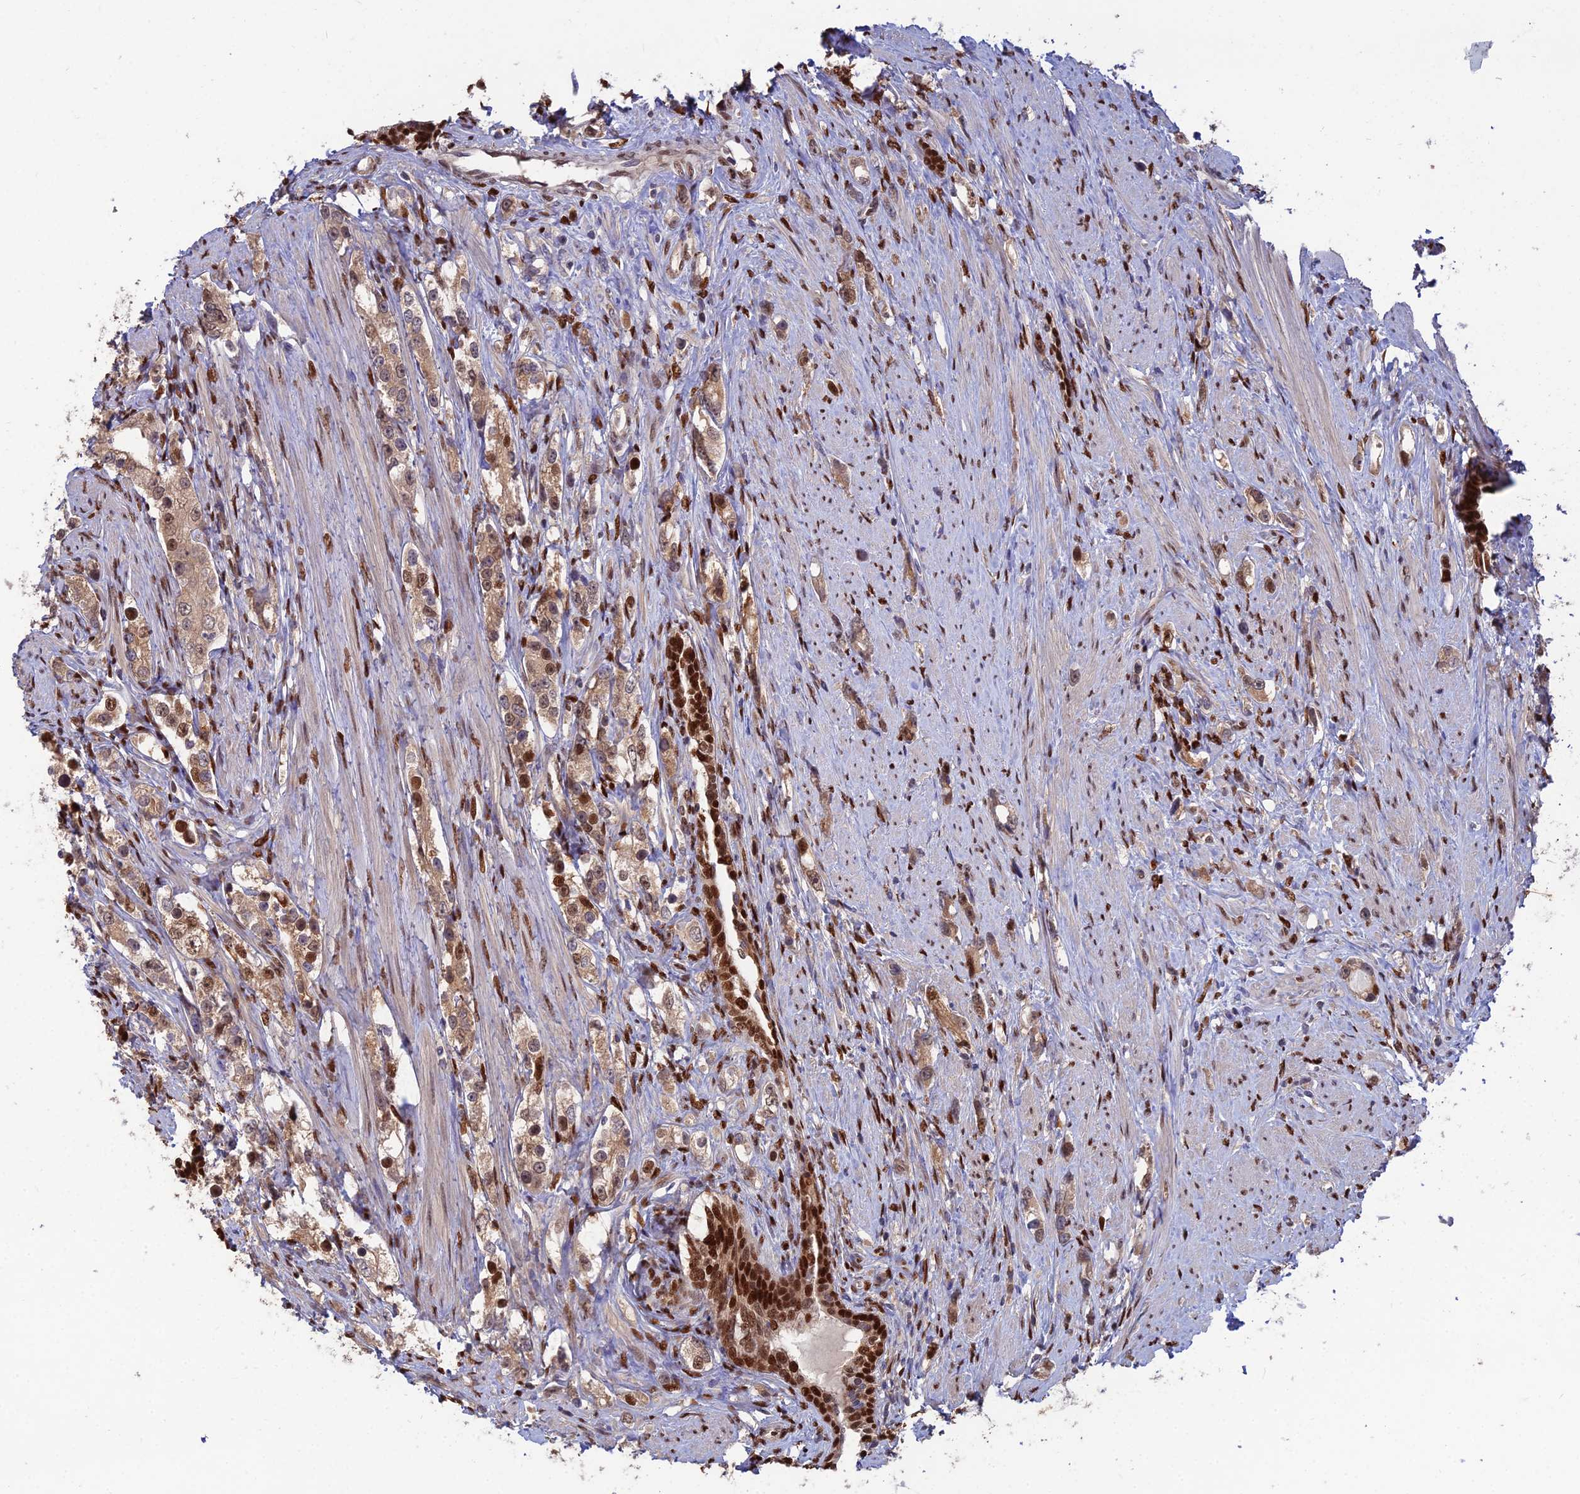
{"staining": {"intensity": "moderate", "quantity": ">75%", "location": "cytoplasmic/membranous,nuclear"}, "tissue": "prostate cancer", "cell_type": "Tumor cells", "image_type": "cancer", "snomed": [{"axis": "morphology", "description": "Adenocarcinoma, High grade"}, {"axis": "topography", "description": "Prostate"}], "caption": "Immunohistochemistry (IHC) image of human prostate cancer (adenocarcinoma (high-grade)) stained for a protein (brown), which displays medium levels of moderate cytoplasmic/membranous and nuclear staining in about >75% of tumor cells.", "gene": "DNPEP", "patient": {"sex": "male", "age": 63}}